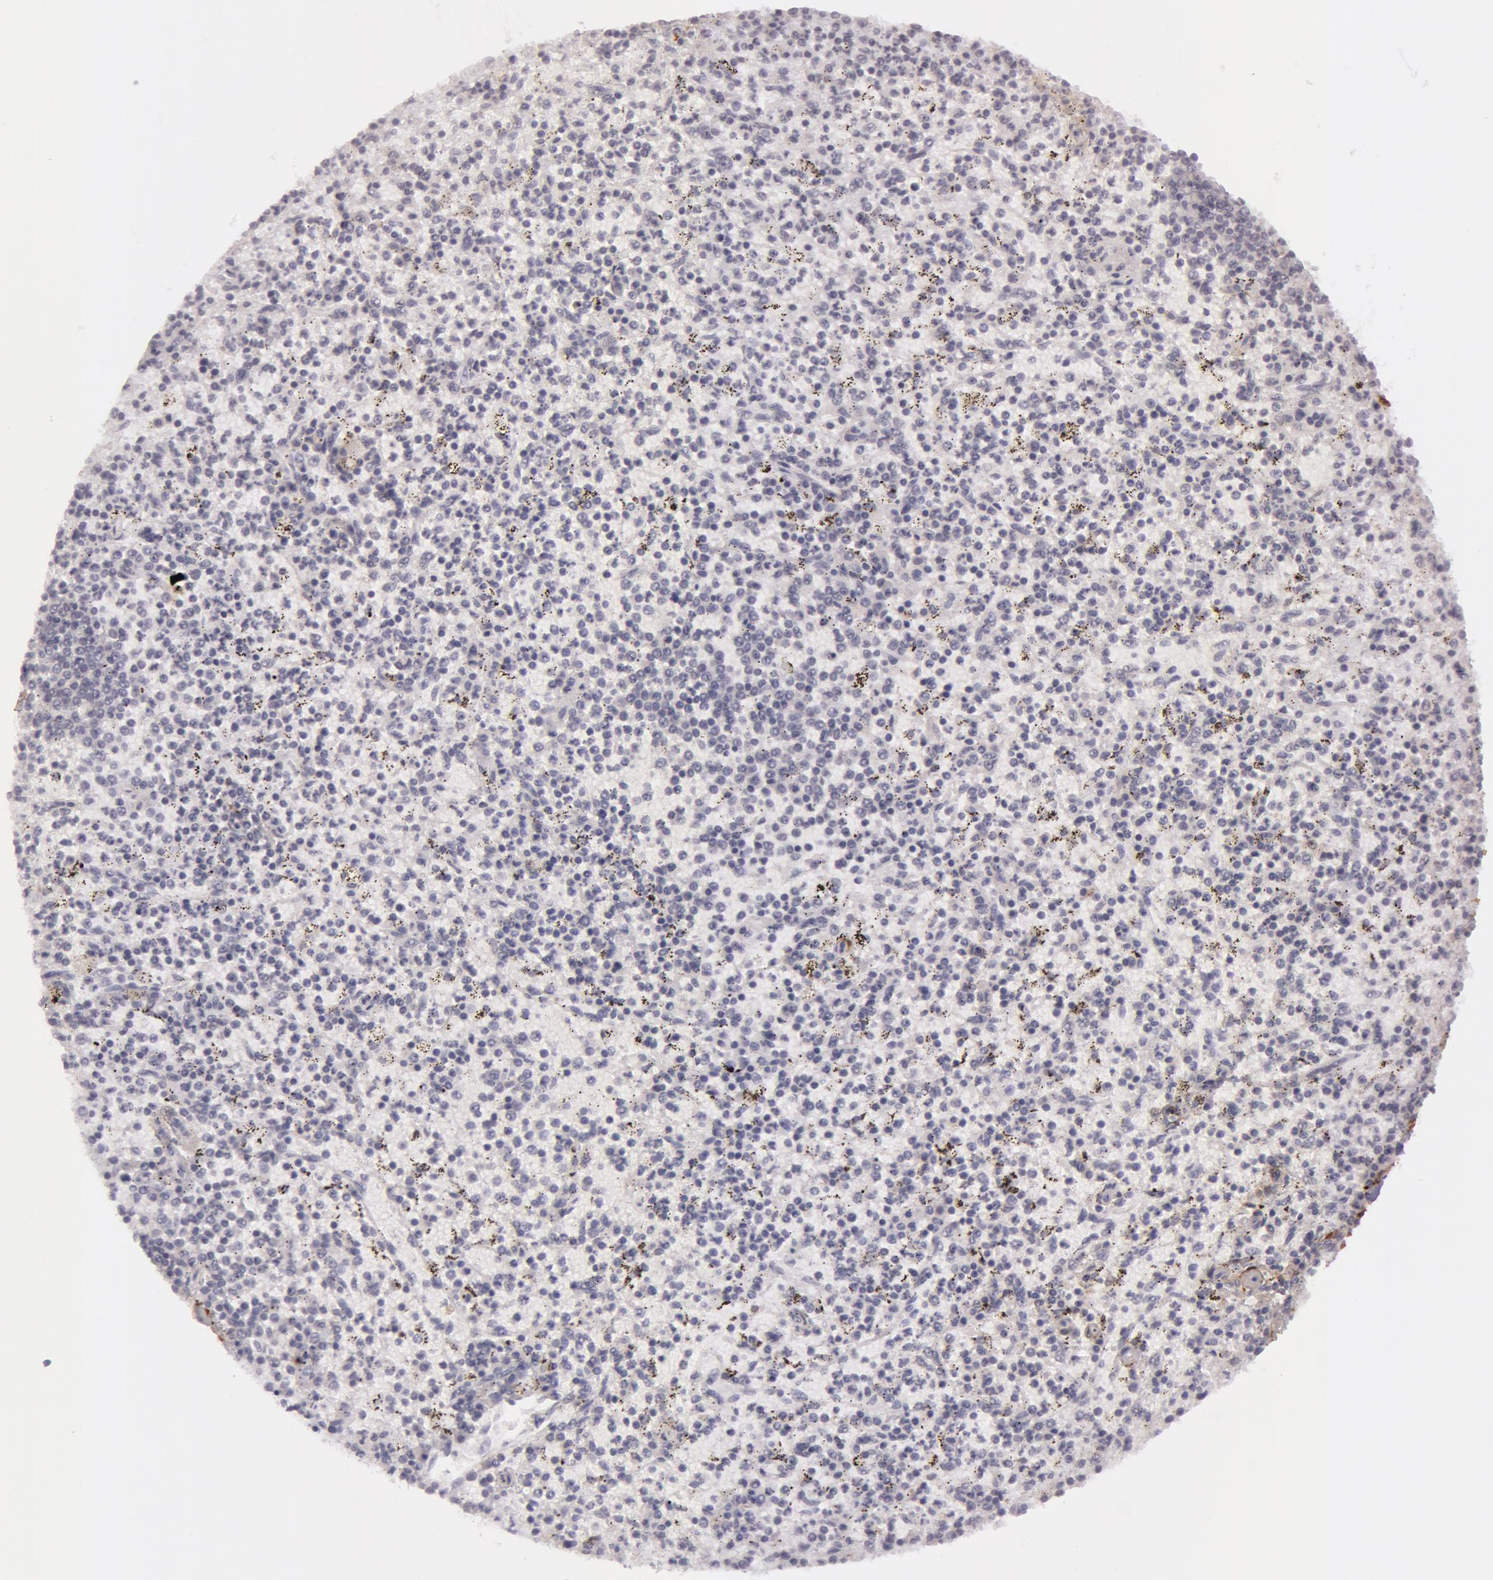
{"staining": {"intensity": "weak", "quantity": "<25%", "location": "cytoplasmic/membranous"}, "tissue": "spleen", "cell_type": "Cells in red pulp", "image_type": "normal", "snomed": [{"axis": "morphology", "description": "Normal tissue, NOS"}, {"axis": "topography", "description": "Spleen"}], "caption": "This is an IHC photomicrograph of normal spleen. There is no positivity in cells in red pulp.", "gene": "TAGLN", "patient": {"sex": "male", "age": 72}}